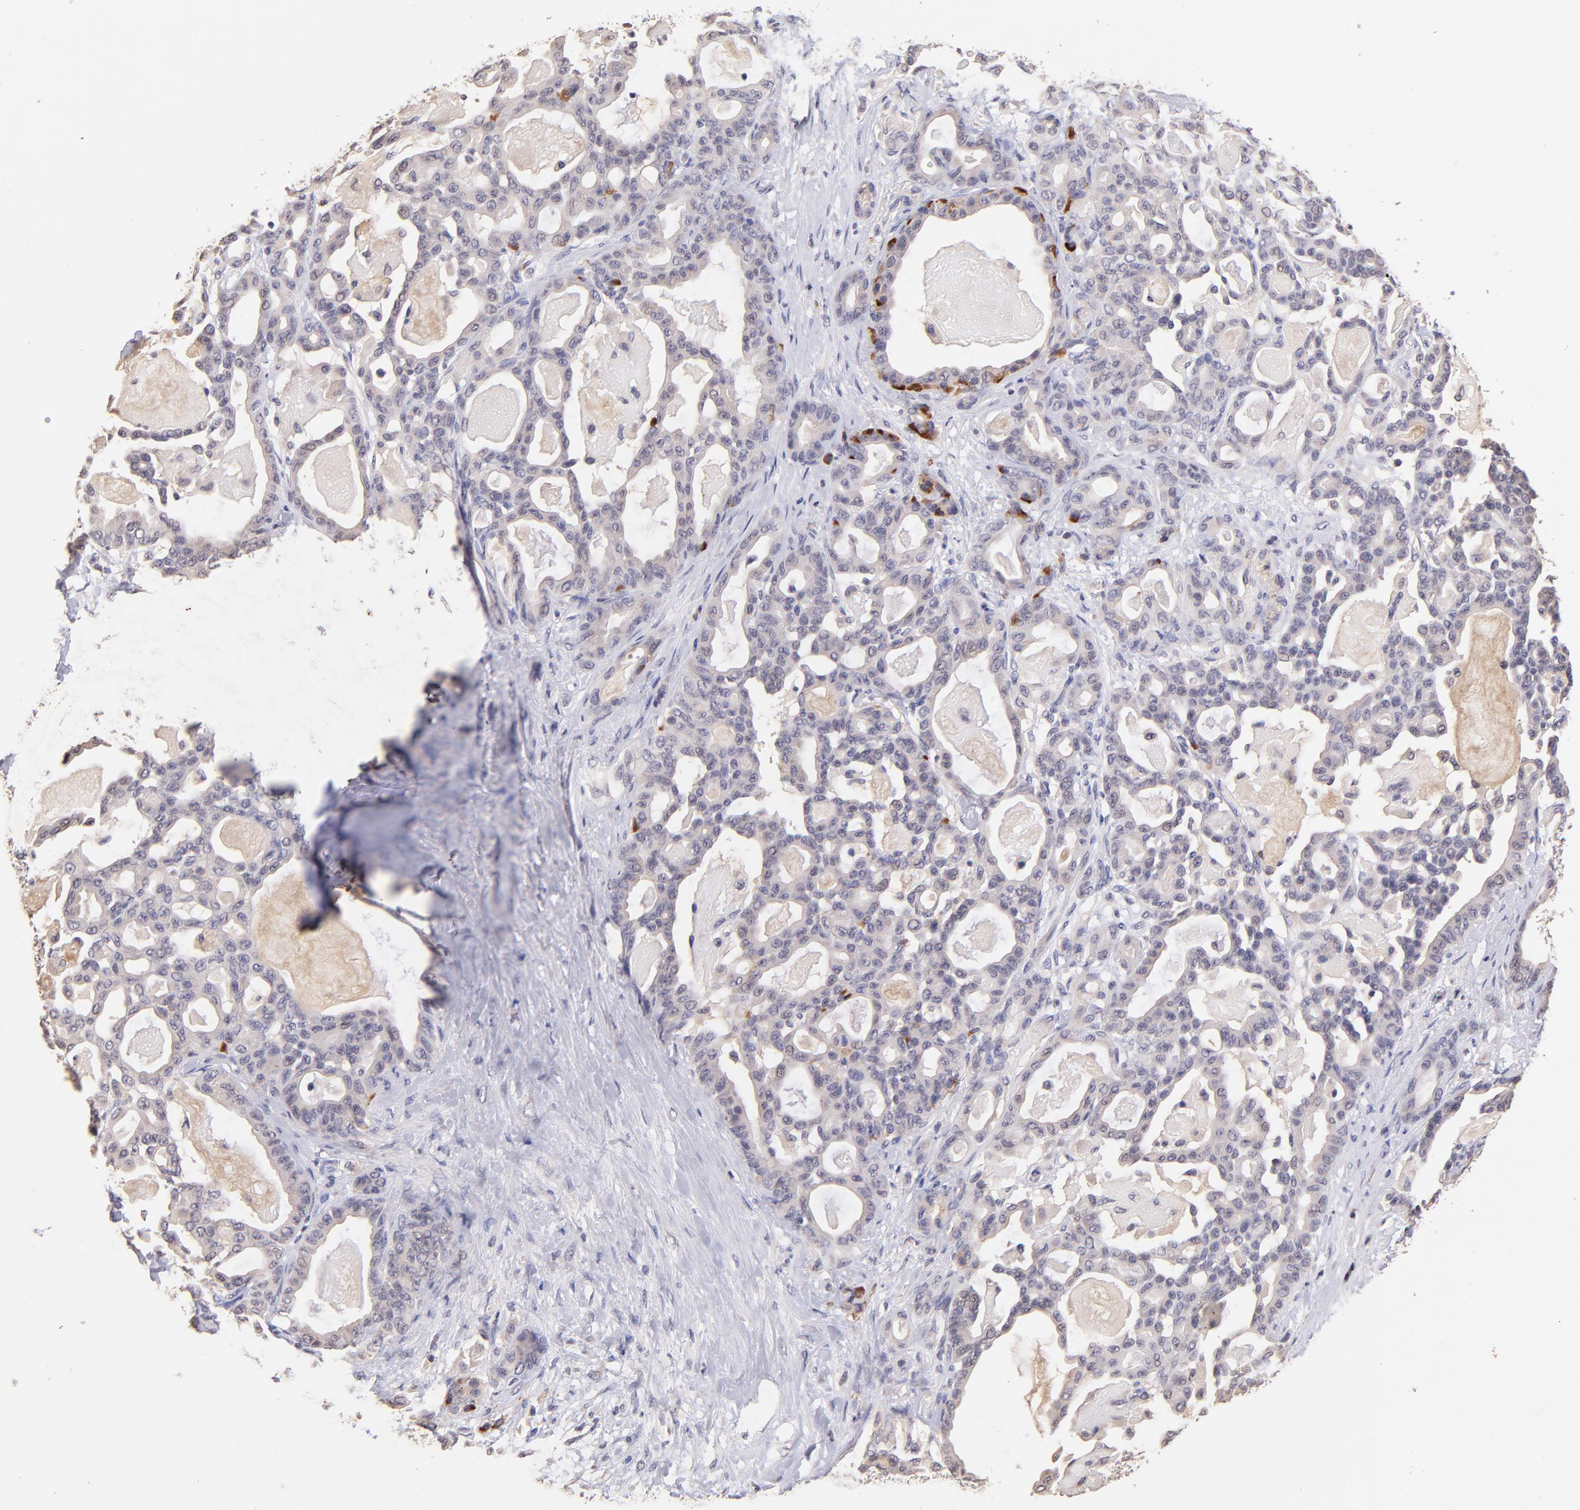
{"staining": {"intensity": "moderate", "quantity": "<25%", "location": "cytoplasmic/membranous"}, "tissue": "pancreatic cancer", "cell_type": "Tumor cells", "image_type": "cancer", "snomed": [{"axis": "morphology", "description": "Adenocarcinoma, NOS"}, {"axis": "topography", "description": "Pancreas"}], "caption": "Immunohistochemical staining of human pancreatic cancer exhibits low levels of moderate cytoplasmic/membranous staining in about <25% of tumor cells.", "gene": "RNASEL", "patient": {"sex": "male", "age": 63}}